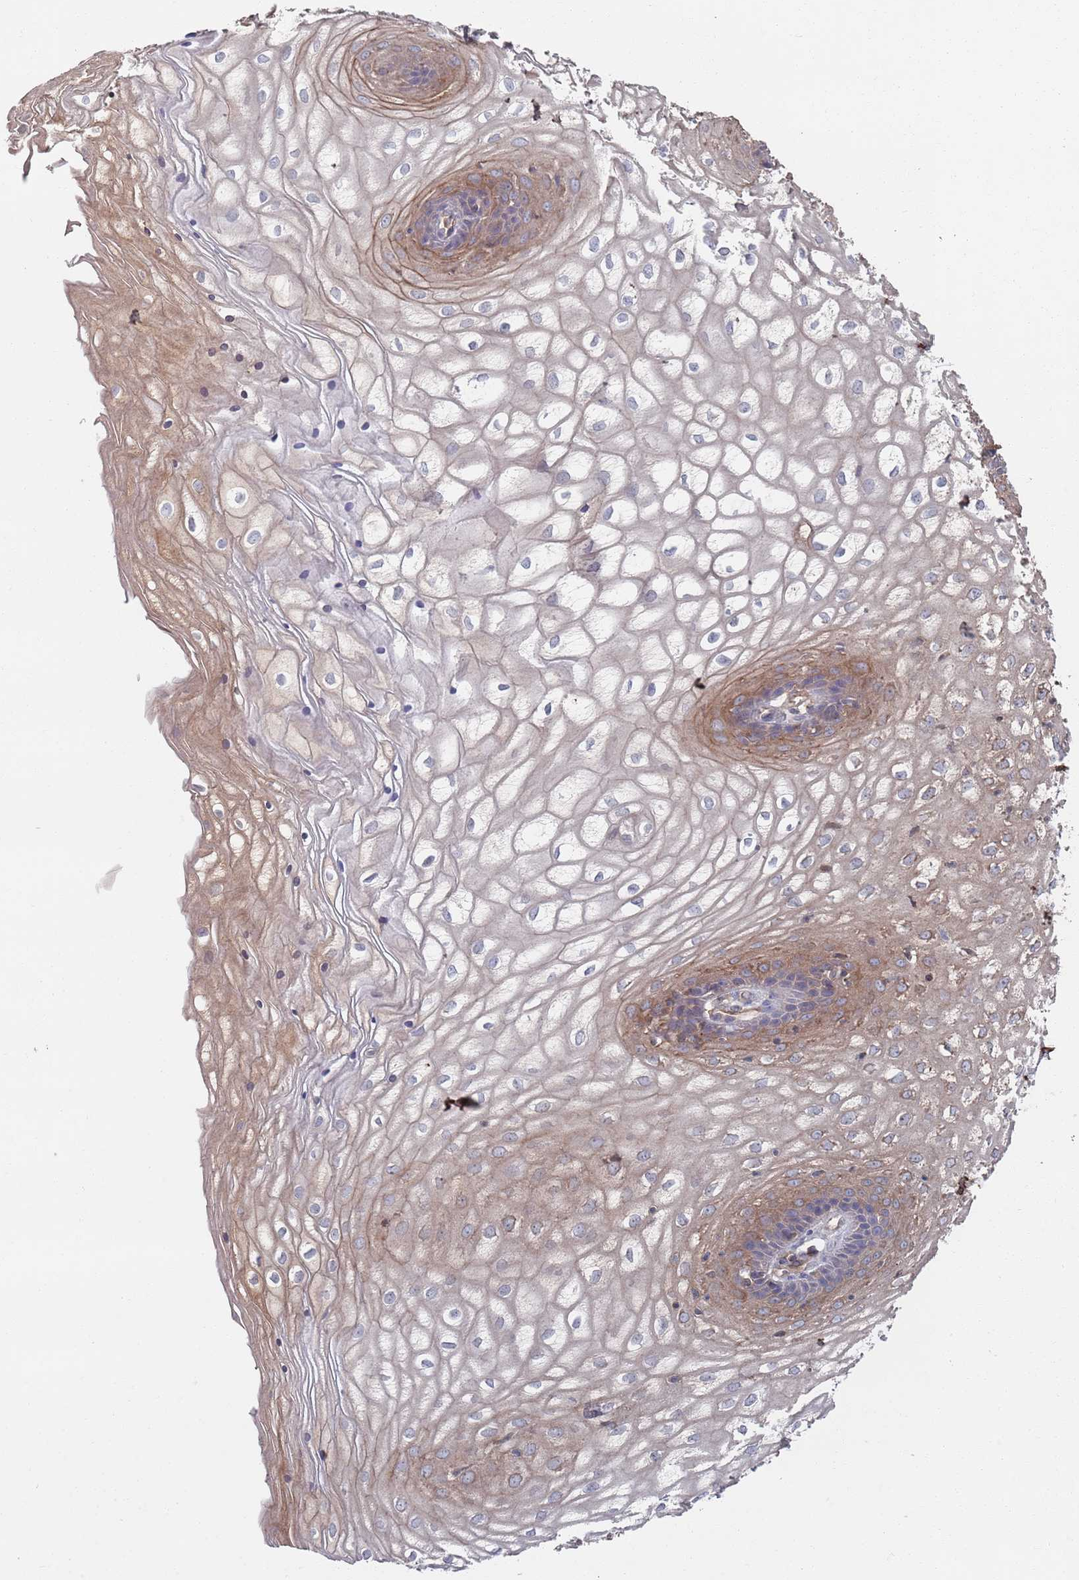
{"staining": {"intensity": "moderate", "quantity": ">75%", "location": "cytoplasmic/membranous"}, "tissue": "vagina", "cell_type": "Squamous epithelial cells", "image_type": "normal", "snomed": [{"axis": "morphology", "description": "Normal tissue, NOS"}, {"axis": "topography", "description": "Vagina"}], "caption": "Protein expression by immunohistochemistry (IHC) displays moderate cytoplasmic/membranous positivity in about >75% of squamous epithelial cells in benign vagina.", "gene": "PLEKHA4", "patient": {"sex": "female", "age": 34}}